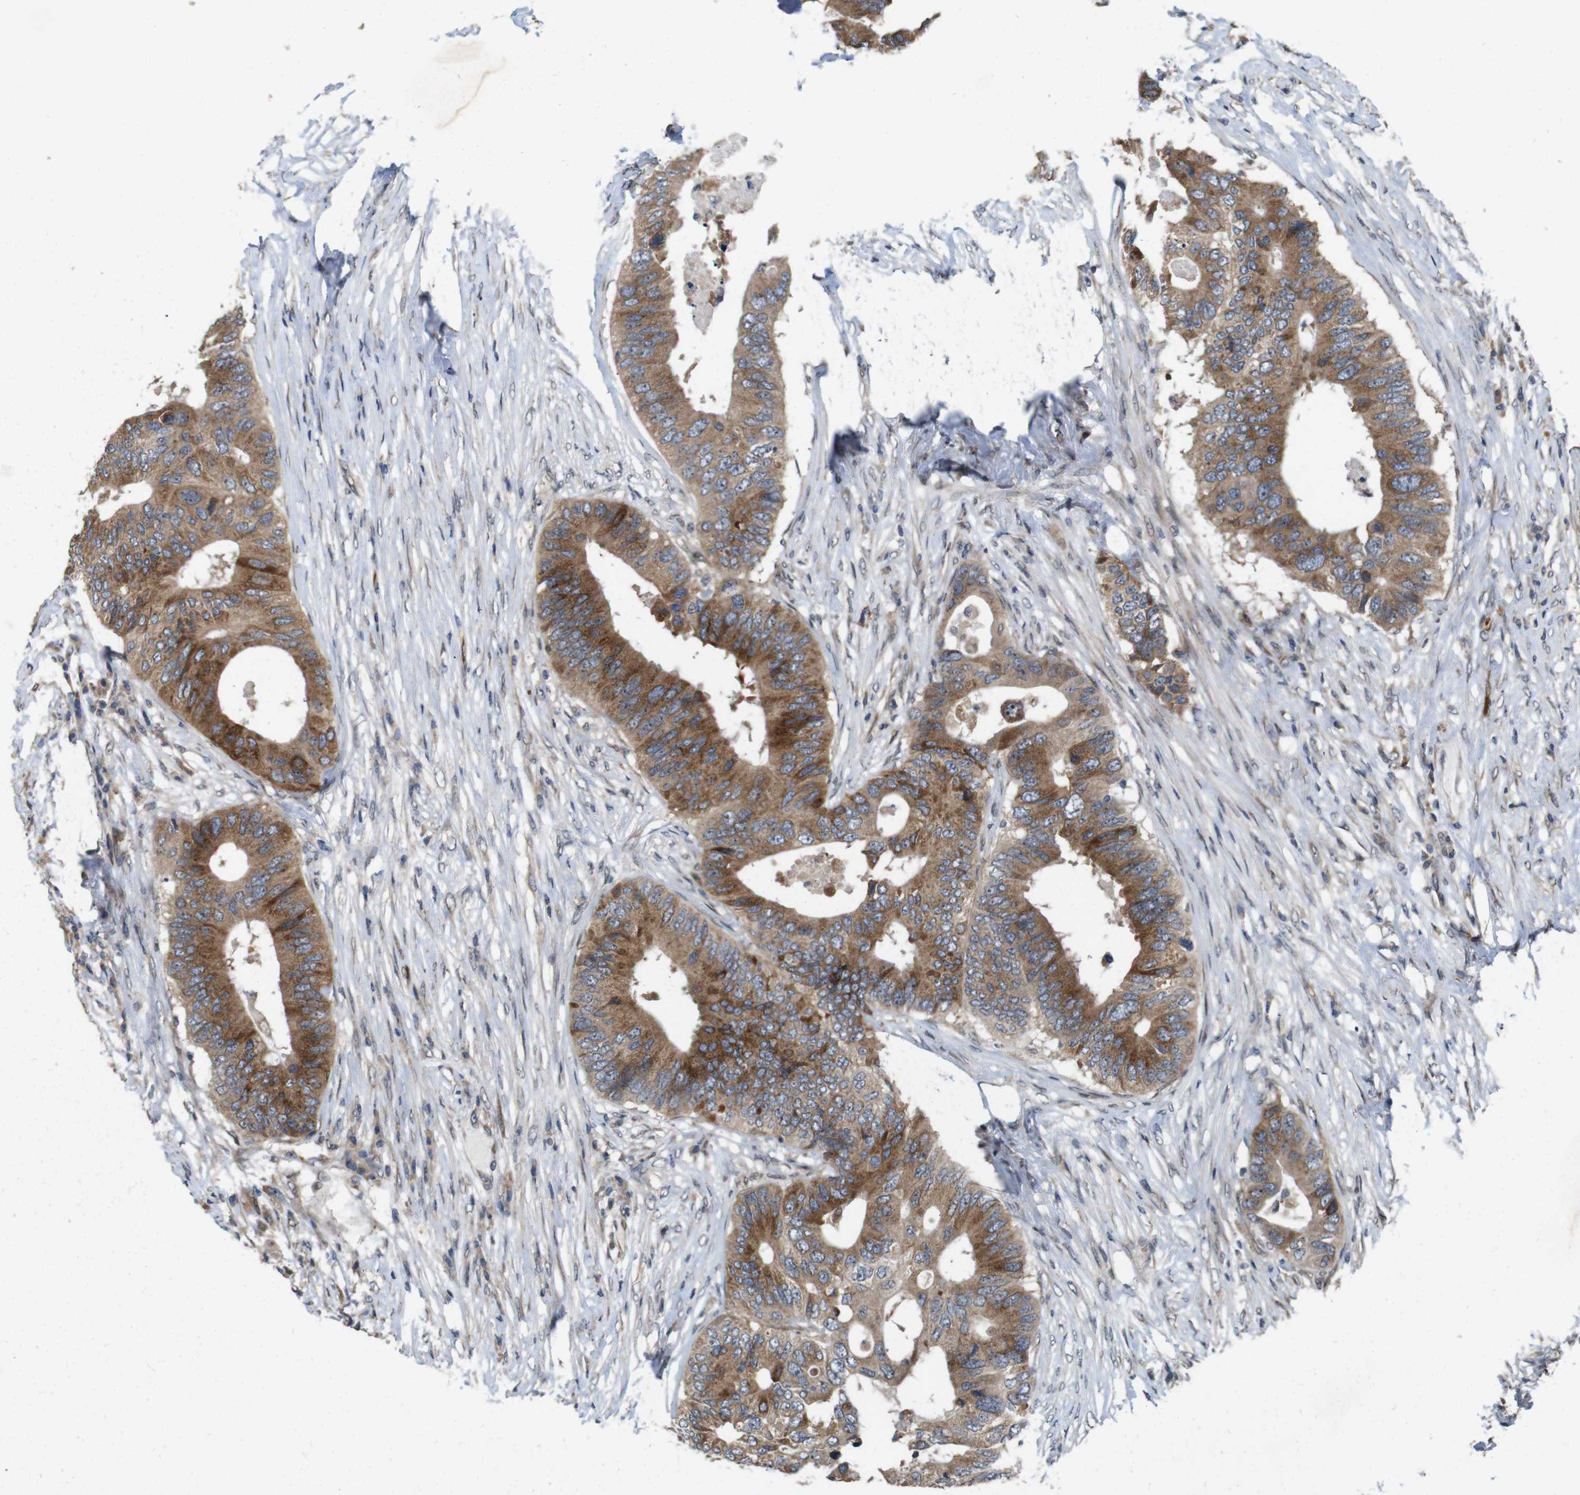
{"staining": {"intensity": "moderate", "quantity": ">75%", "location": "cytoplasmic/membranous"}, "tissue": "colorectal cancer", "cell_type": "Tumor cells", "image_type": "cancer", "snomed": [{"axis": "morphology", "description": "Adenocarcinoma, NOS"}, {"axis": "topography", "description": "Colon"}], "caption": "Tumor cells exhibit medium levels of moderate cytoplasmic/membranous staining in approximately >75% of cells in colorectal adenocarcinoma.", "gene": "EFCAB14", "patient": {"sex": "male", "age": 71}}